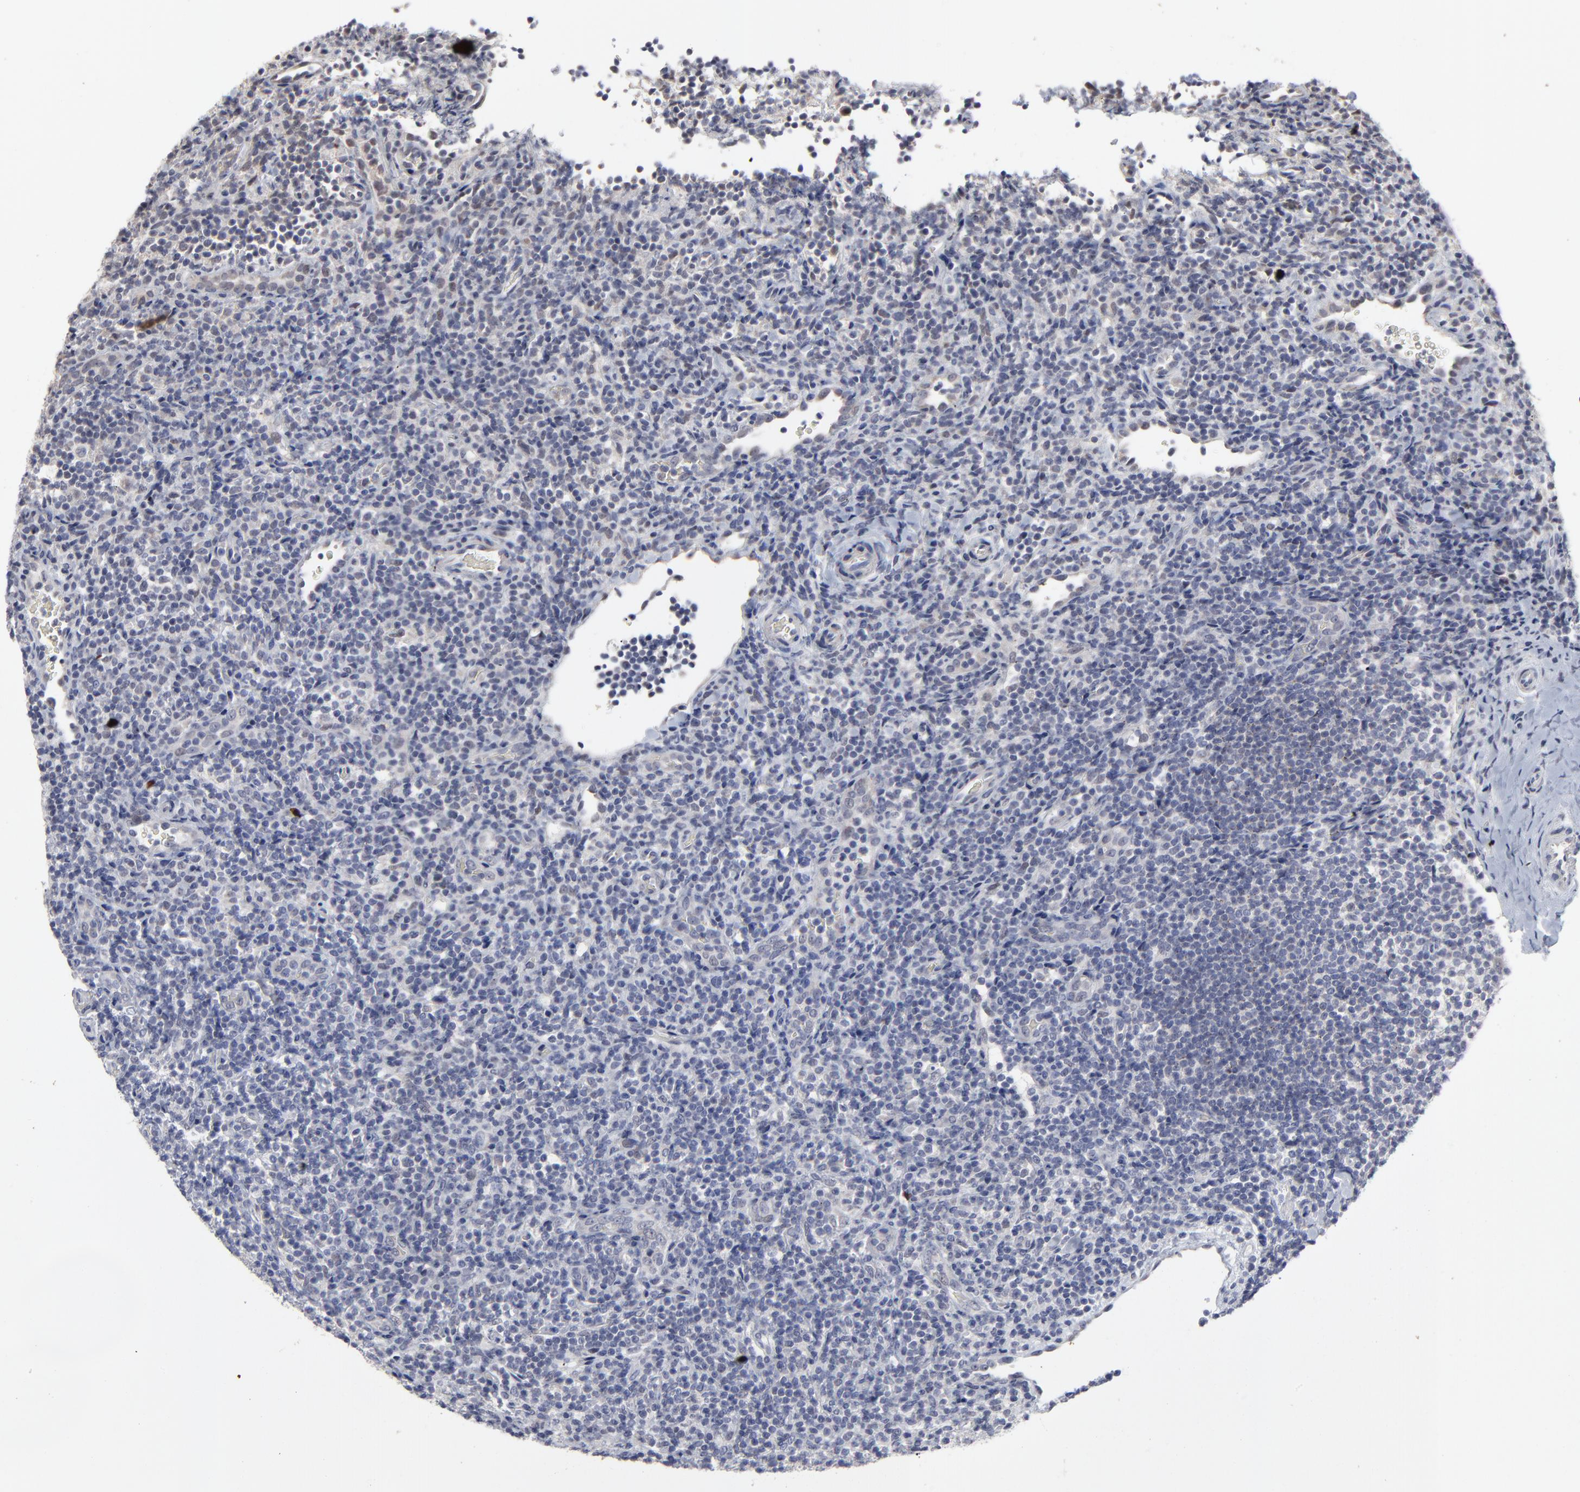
{"staining": {"intensity": "negative", "quantity": "none", "location": "none"}, "tissue": "lymphoma", "cell_type": "Tumor cells", "image_type": "cancer", "snomed": [{"axis": "morphology", "description": "Malignant lymphoma, non-Hodgkin's type, Low grade"}, {"axis": "topography", "description": "Lymph node"}], "caption": "This is an immunohistochemistry image of human malignant lymphoma, non-Hodgkin's type (low-grade). There is no staining in tumor cells.", "gene": "MAGEA10", "patient": {"sex": "female", "age": 76}}